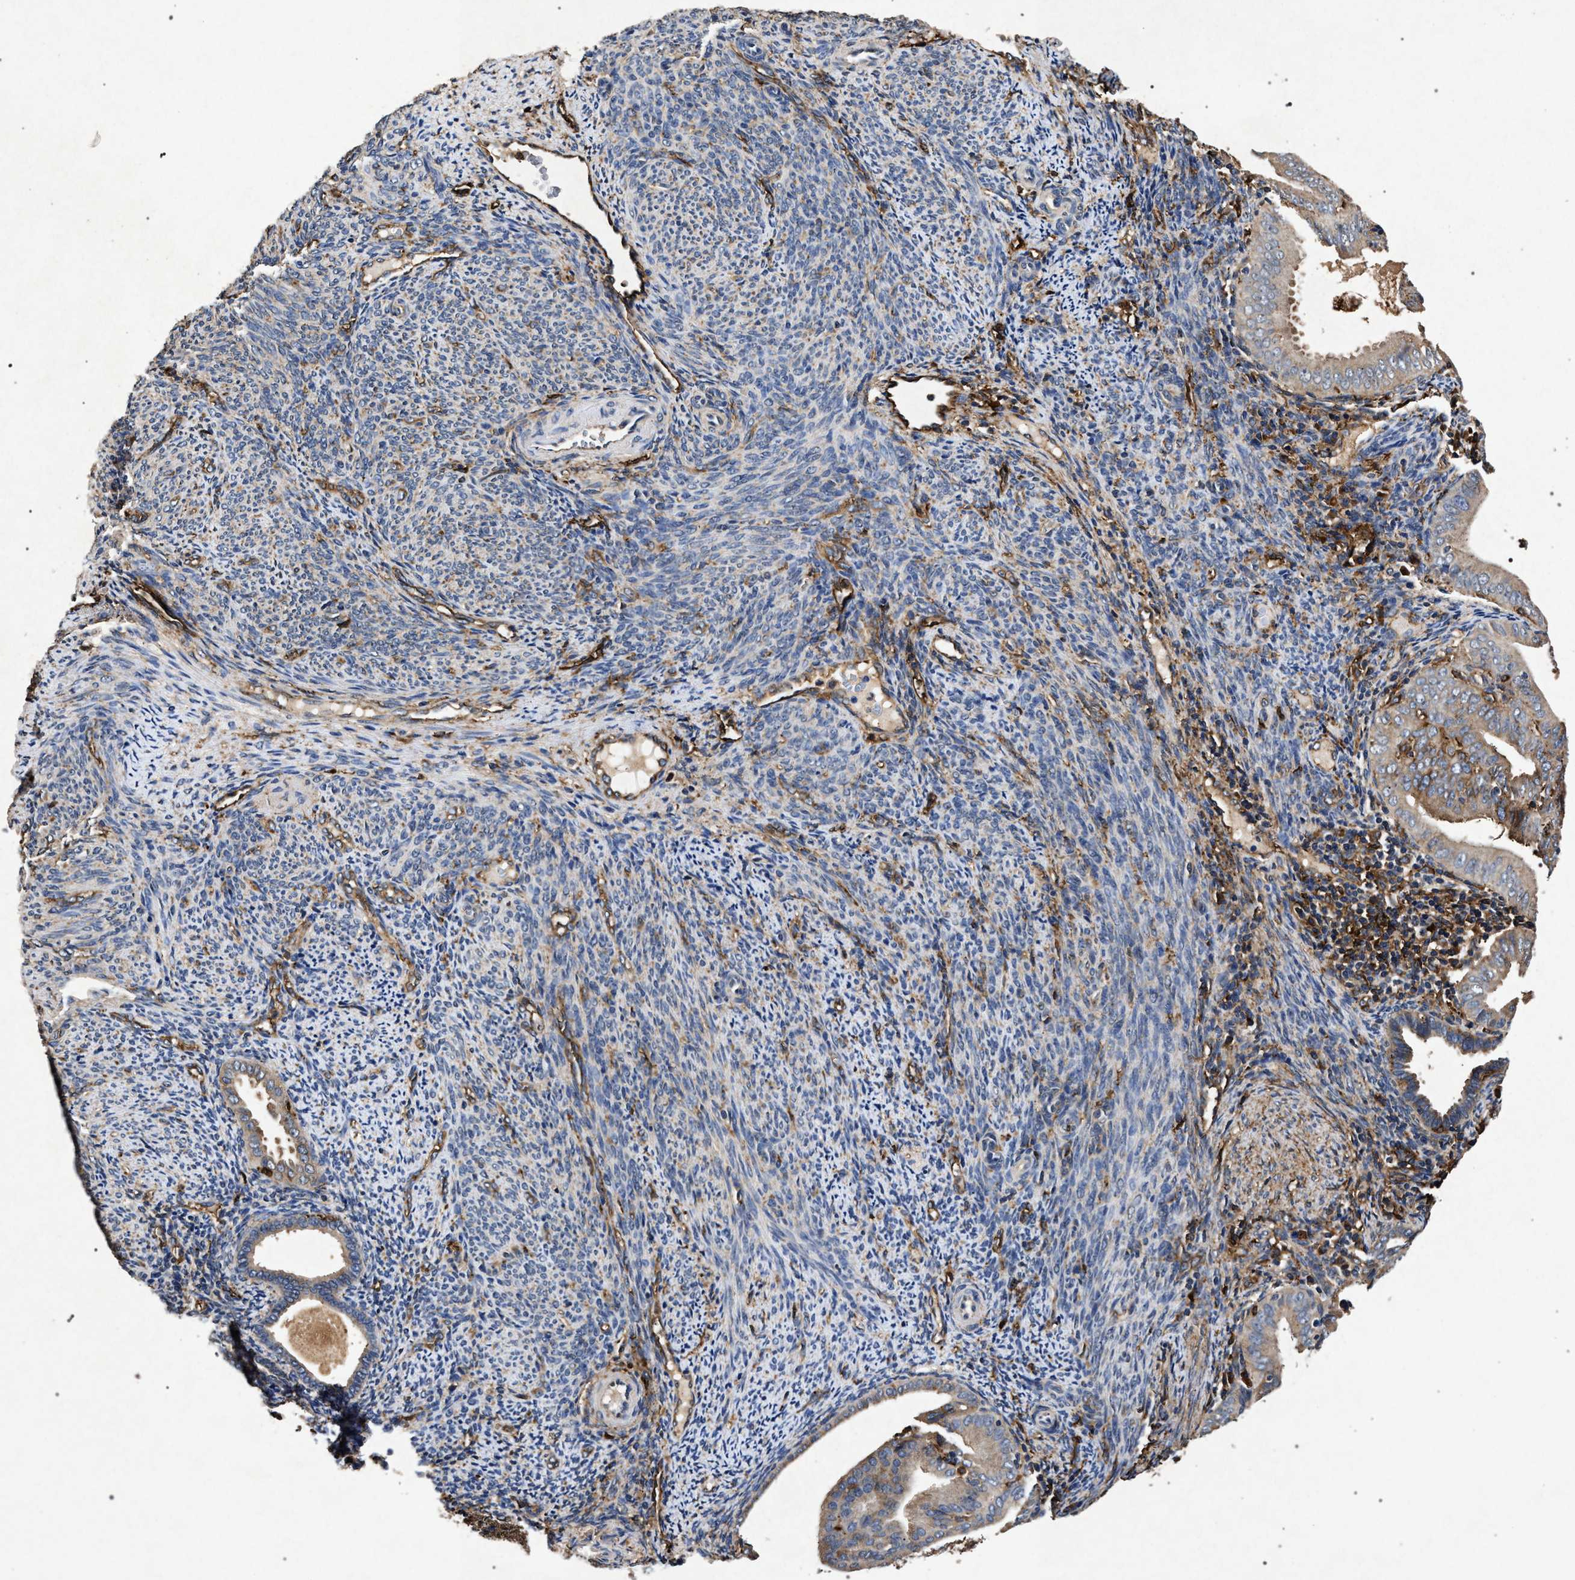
{"staining": {"intensity": "weak", "quantity": "25%-75%", "location": "cytoplasmic/membranous"}, "tissue": "endometrial cancer", "cell_type": "Tumor cells", "image_type": "cancer", "snomed": [{"axis": "morphology", "description": "Adenocarcinoma, NOS"}, {"axis": "topography", "description": "Endometrium"}], "caption": "Protein analysis of endometrial cancer tissue demonstrates weak cytoplasmic/membranous staining in about 25%-75% of tumor cells.", "gene": "MARCKS", "patient": {"sex": "female", "age": 58}}